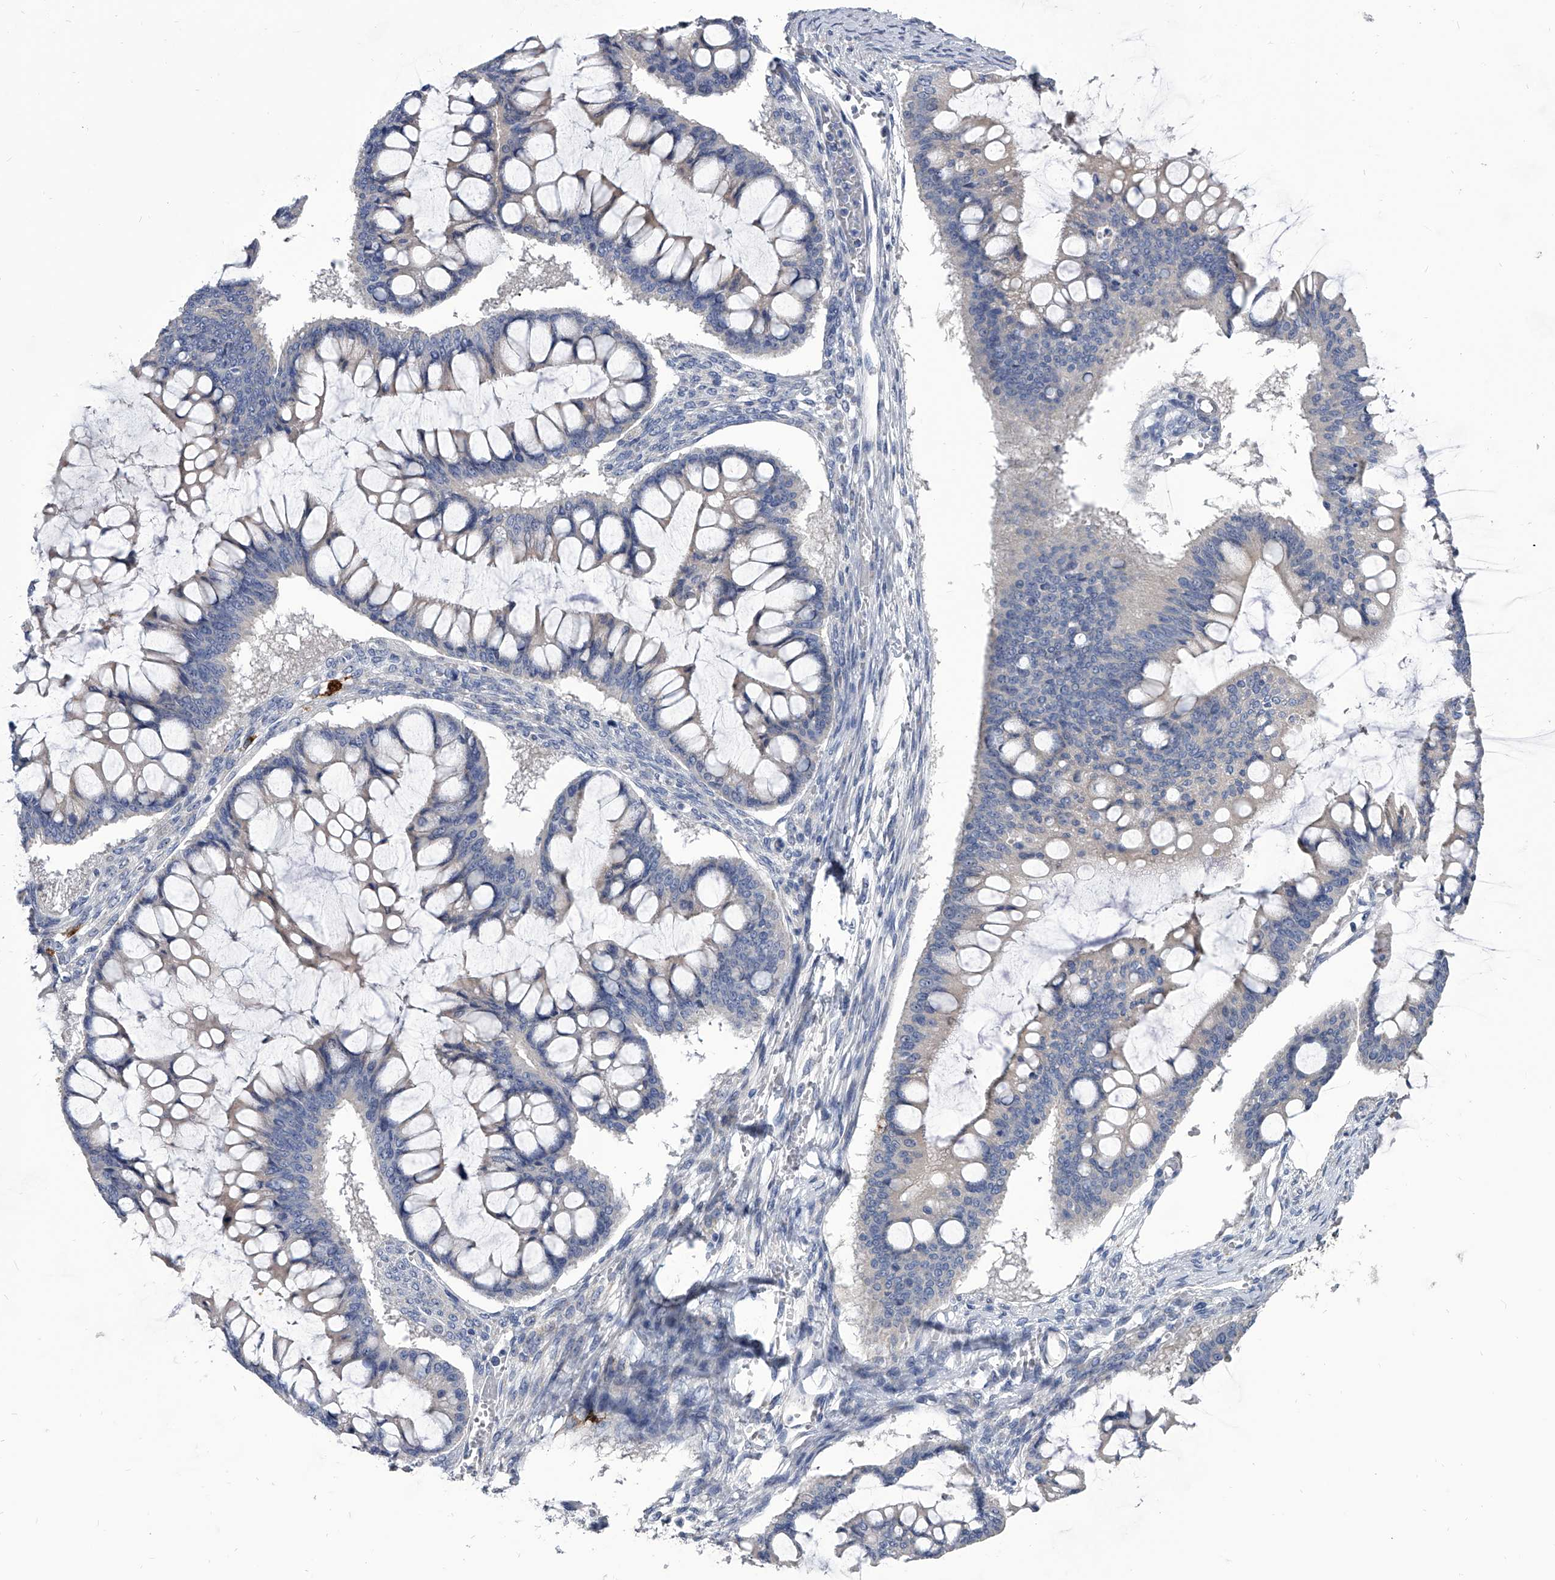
{"staining": {"intensity": "negative", "quantity": "none", "location": "none"}, "tissue": "ovarian cancer", "cell_type": "Tumor cells", "image_type": "cancer", "snomed": [{"axis": "morphology", "description": "Cystadenocarcinoma, mucinous, NOS"}, {"axis": "topography", "description": "Ovary"}], "caption": "Tumor cells are negative for protein expression in human ovarian cancer (mucinous cystadenocarcinoma).", "gene": "SPP1", "patient": {"sex": "female", "age": 73}}